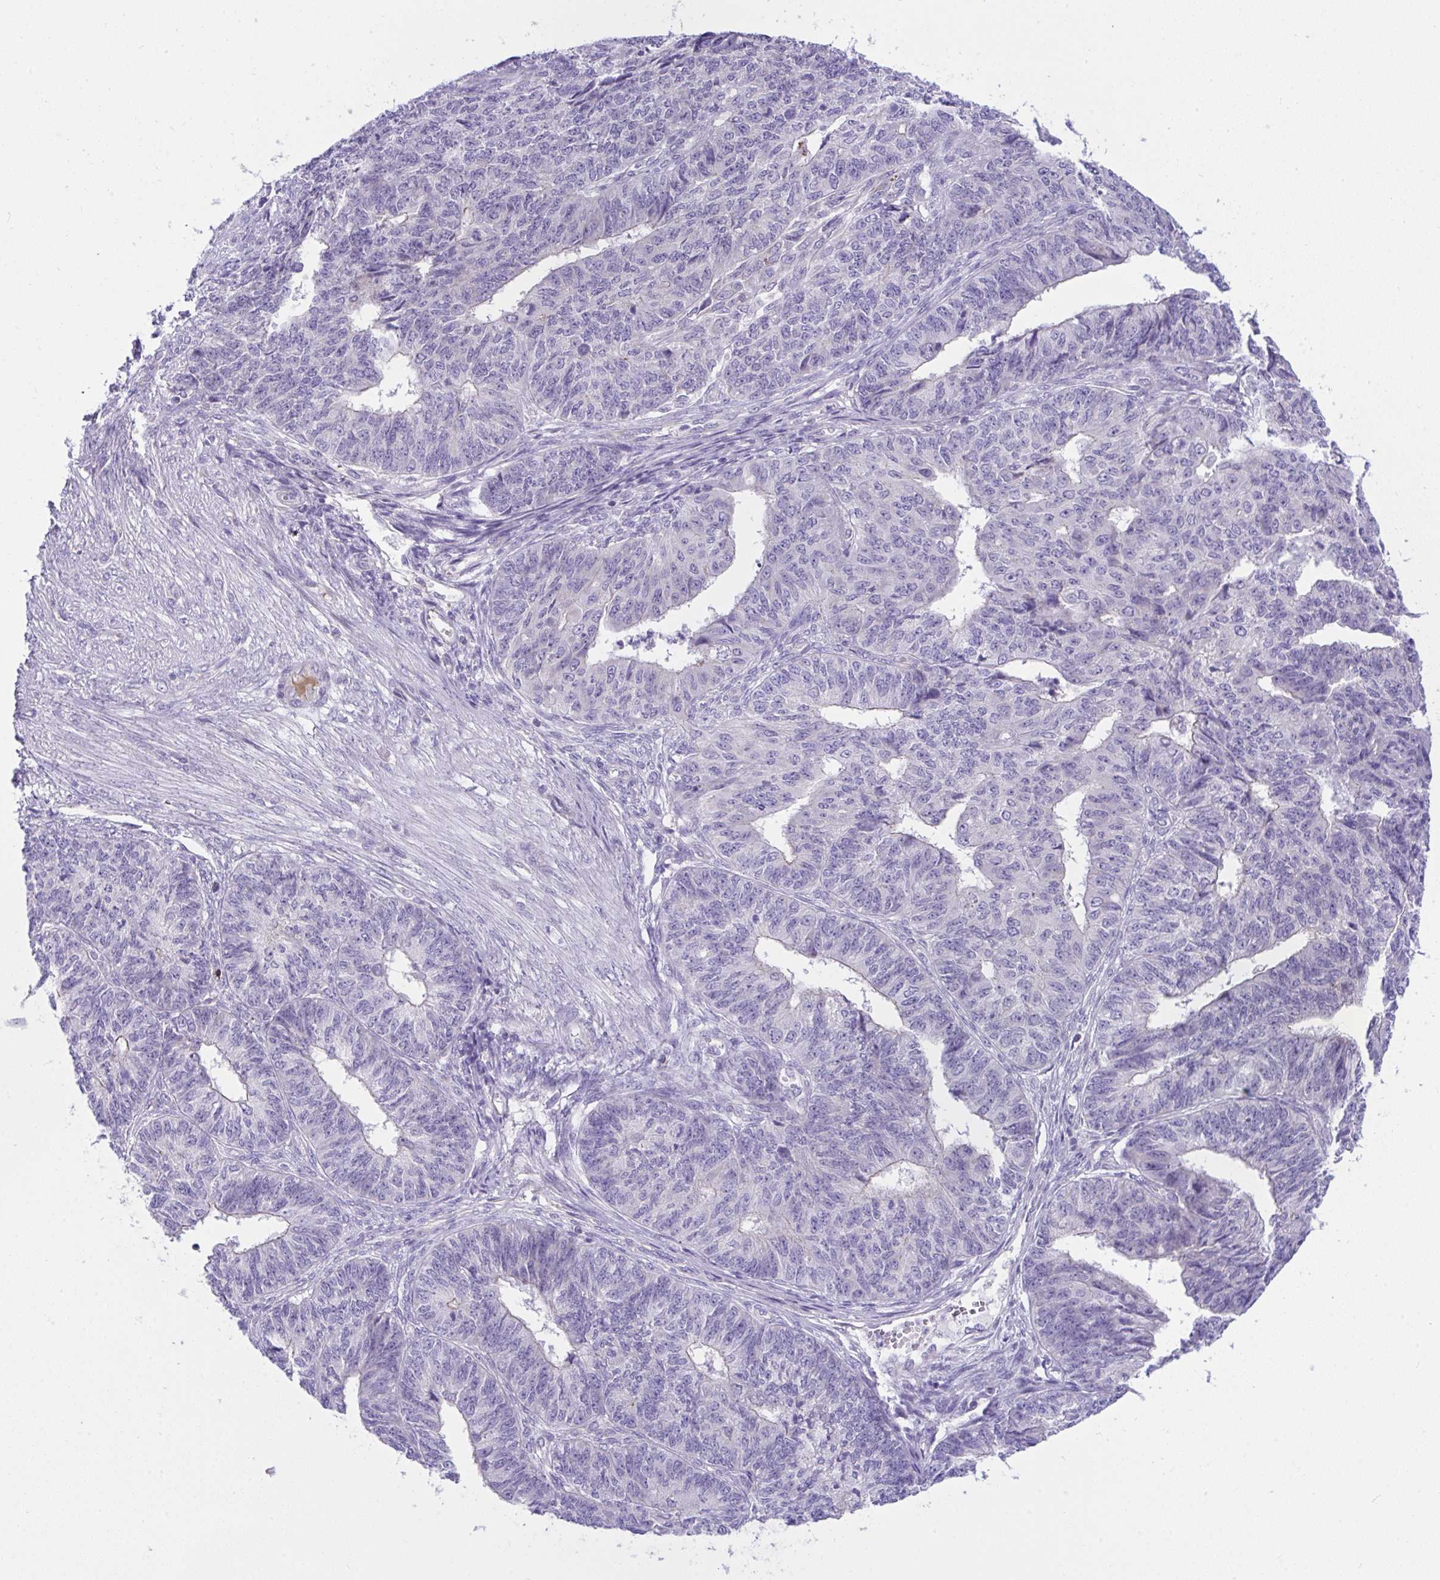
{"staining": {"intensity": "negative", "quantity": "none", "location": "none"}, "tissue": "endometrial cancer", "cell_type": "Tumor cells", "image_type": "cancer", "snomed": [{"axis": "morphology", "description": "Adenocarcinoma, NOS"}, {"axis": "topography", "description": "Endometrium"}], "caption": "Tumor cells show no significant protein expression in endometrial cancer (adenocarcinoma). (Immunohistochemistry (ihc), brightfield microscopy, high magnification).", "gene": "PLA2G12B", "patient": {"sex": "female", "age": 32}}